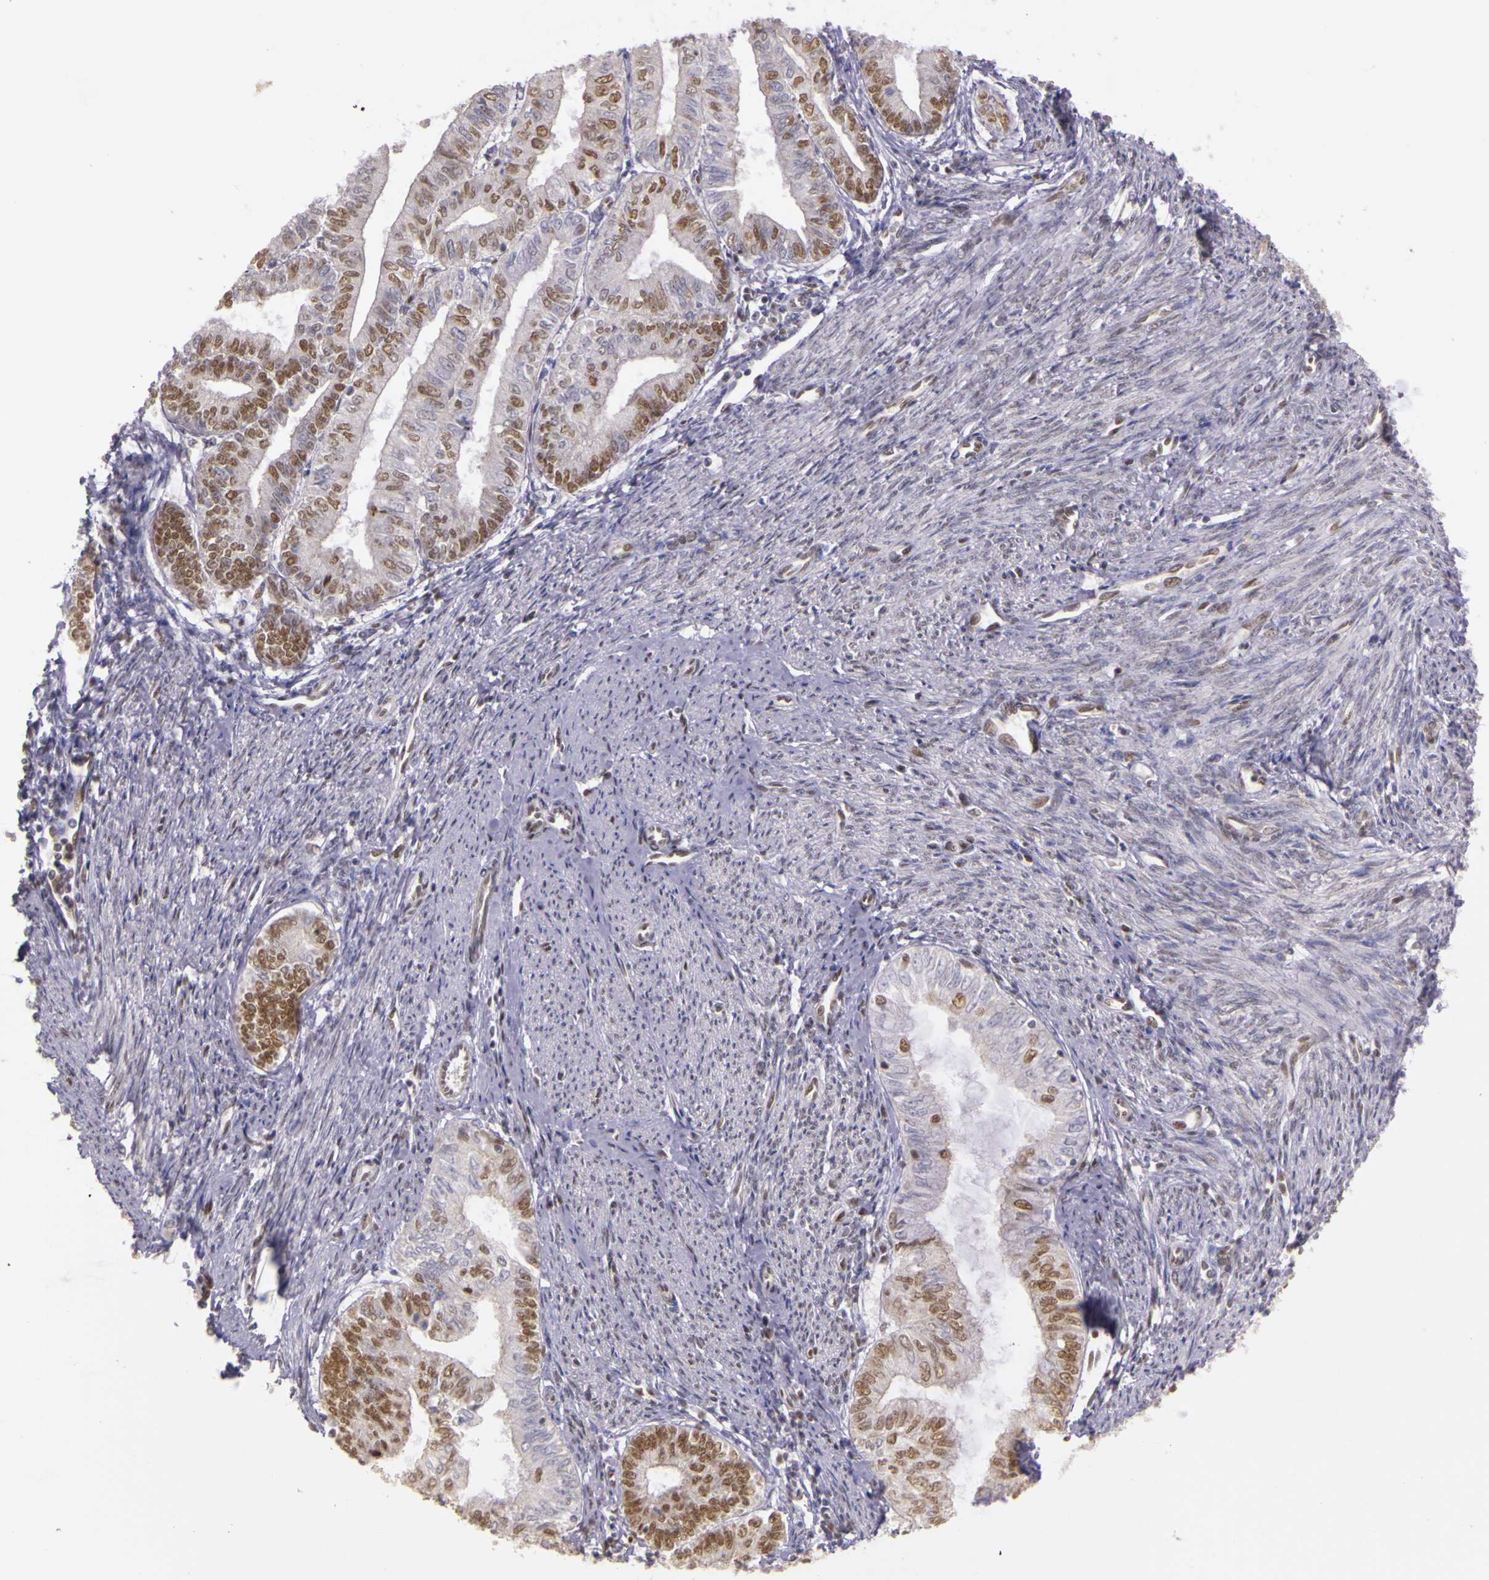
{"staining": {"intensity": "moderate", "quantity": ">75%", "location": "nuclear"}, "tissue": "endometrial cancer", "cell_type": "Tumor cells", "image_type": "cancer", "snomed": [{"axis": "morphology", "description": "Adenocarcinoma, NOS"}, {"axis": "topography", "description": "Endometrium"}], "caption": "Immunohistochemical staining of human endometrial cancer (adenocarcinoma) demonstrates medium levels of moderate nuclear protein expression in about >75% of tumor cells.", "gene": "WDR13", "patient": {"sex": "female", "age": 66}}